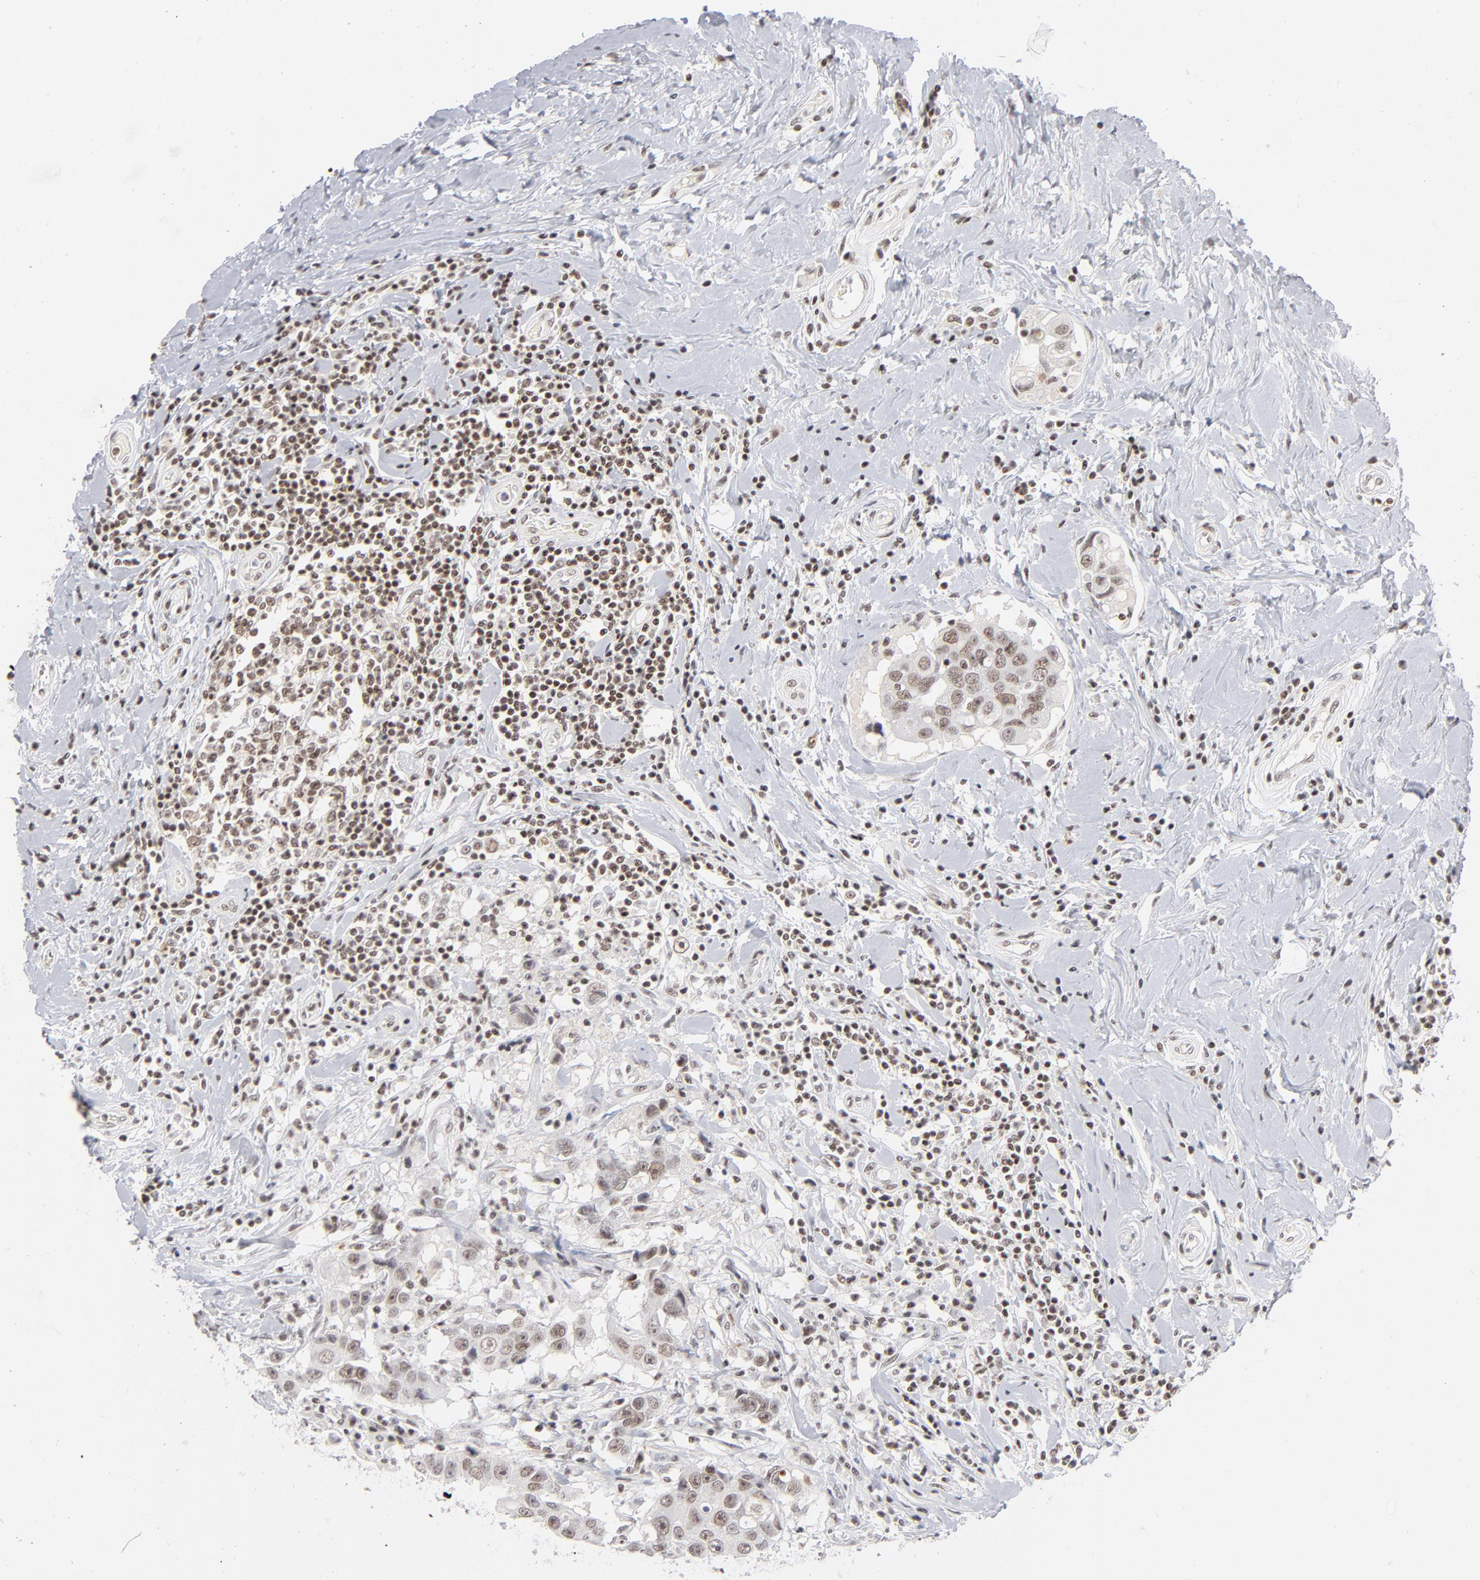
{"staining": {"intensity": "weak", "quantity": ">75%", "location": "nuclear"}, "tissue": "breast cancer", "cell_type": "Tumor cells", "image_type": "cancer", "snomed": [{"axis": "morphology", "description": "Duct carcinoma"}, {"axis": "topography", "description": "Breast"}], "caption": "Breast cancer (infiltrating ductal carcinoma) tissue reveals weak nuclear staining in about >75% of tumor cells, visualized by immunohistochemistry.", "gene": "ZNF143", "patient": {"sex": "female", "age": 27}}